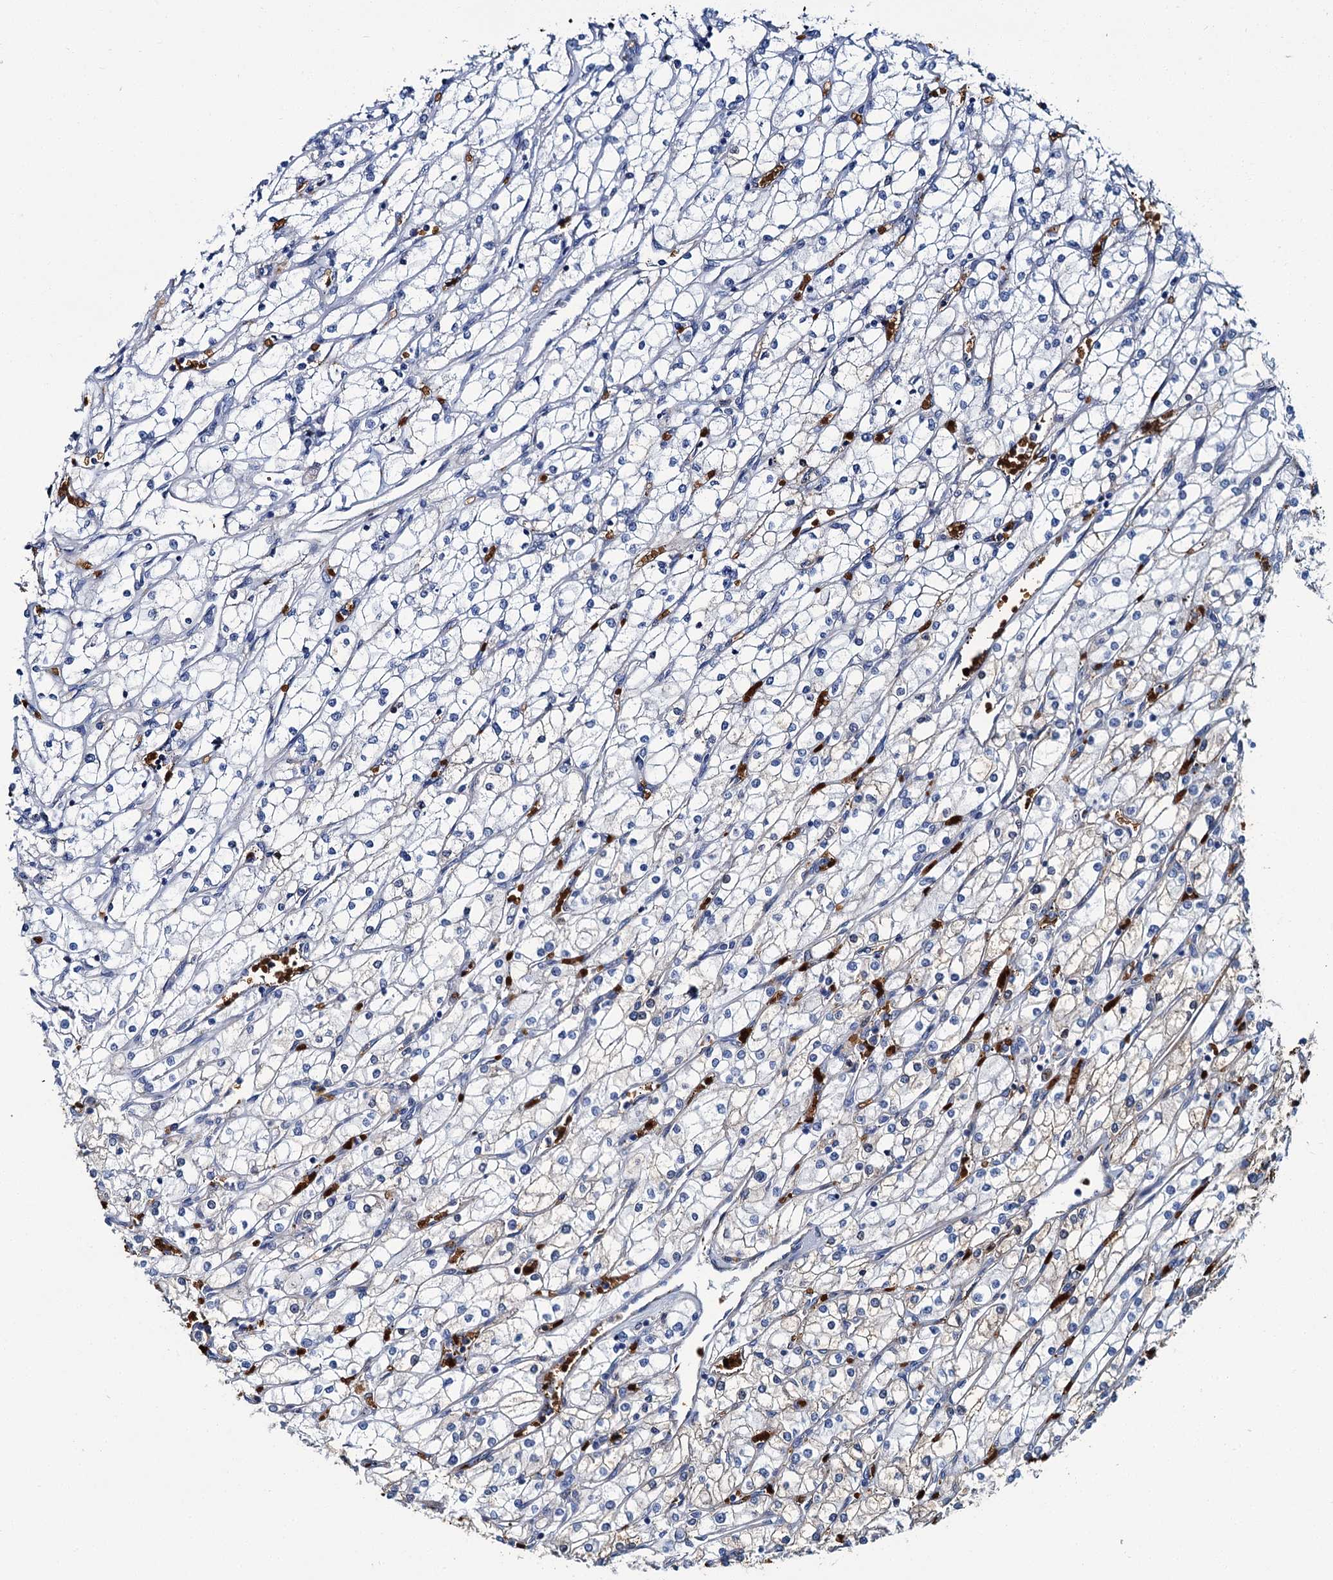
{"staining": {"intensity": "negative", "quantity": "none", "location": "none"}, "tissue": "renal cancer", "cell_type": "Tumor cells", "image_type": "cancer", "snomed": [{"axis": "morphology", "description": "Adenocarcinoma, NOS"}, {"axis": "topography", "description": "Kidney"}], "caption": "The immunohistochemistry (IHC) image has no significant positivity in tumor cells of adenocarcinoma (renal) tissue.", "gene": "ATG2A", "patient": {"sex": "male", "age": 80}}